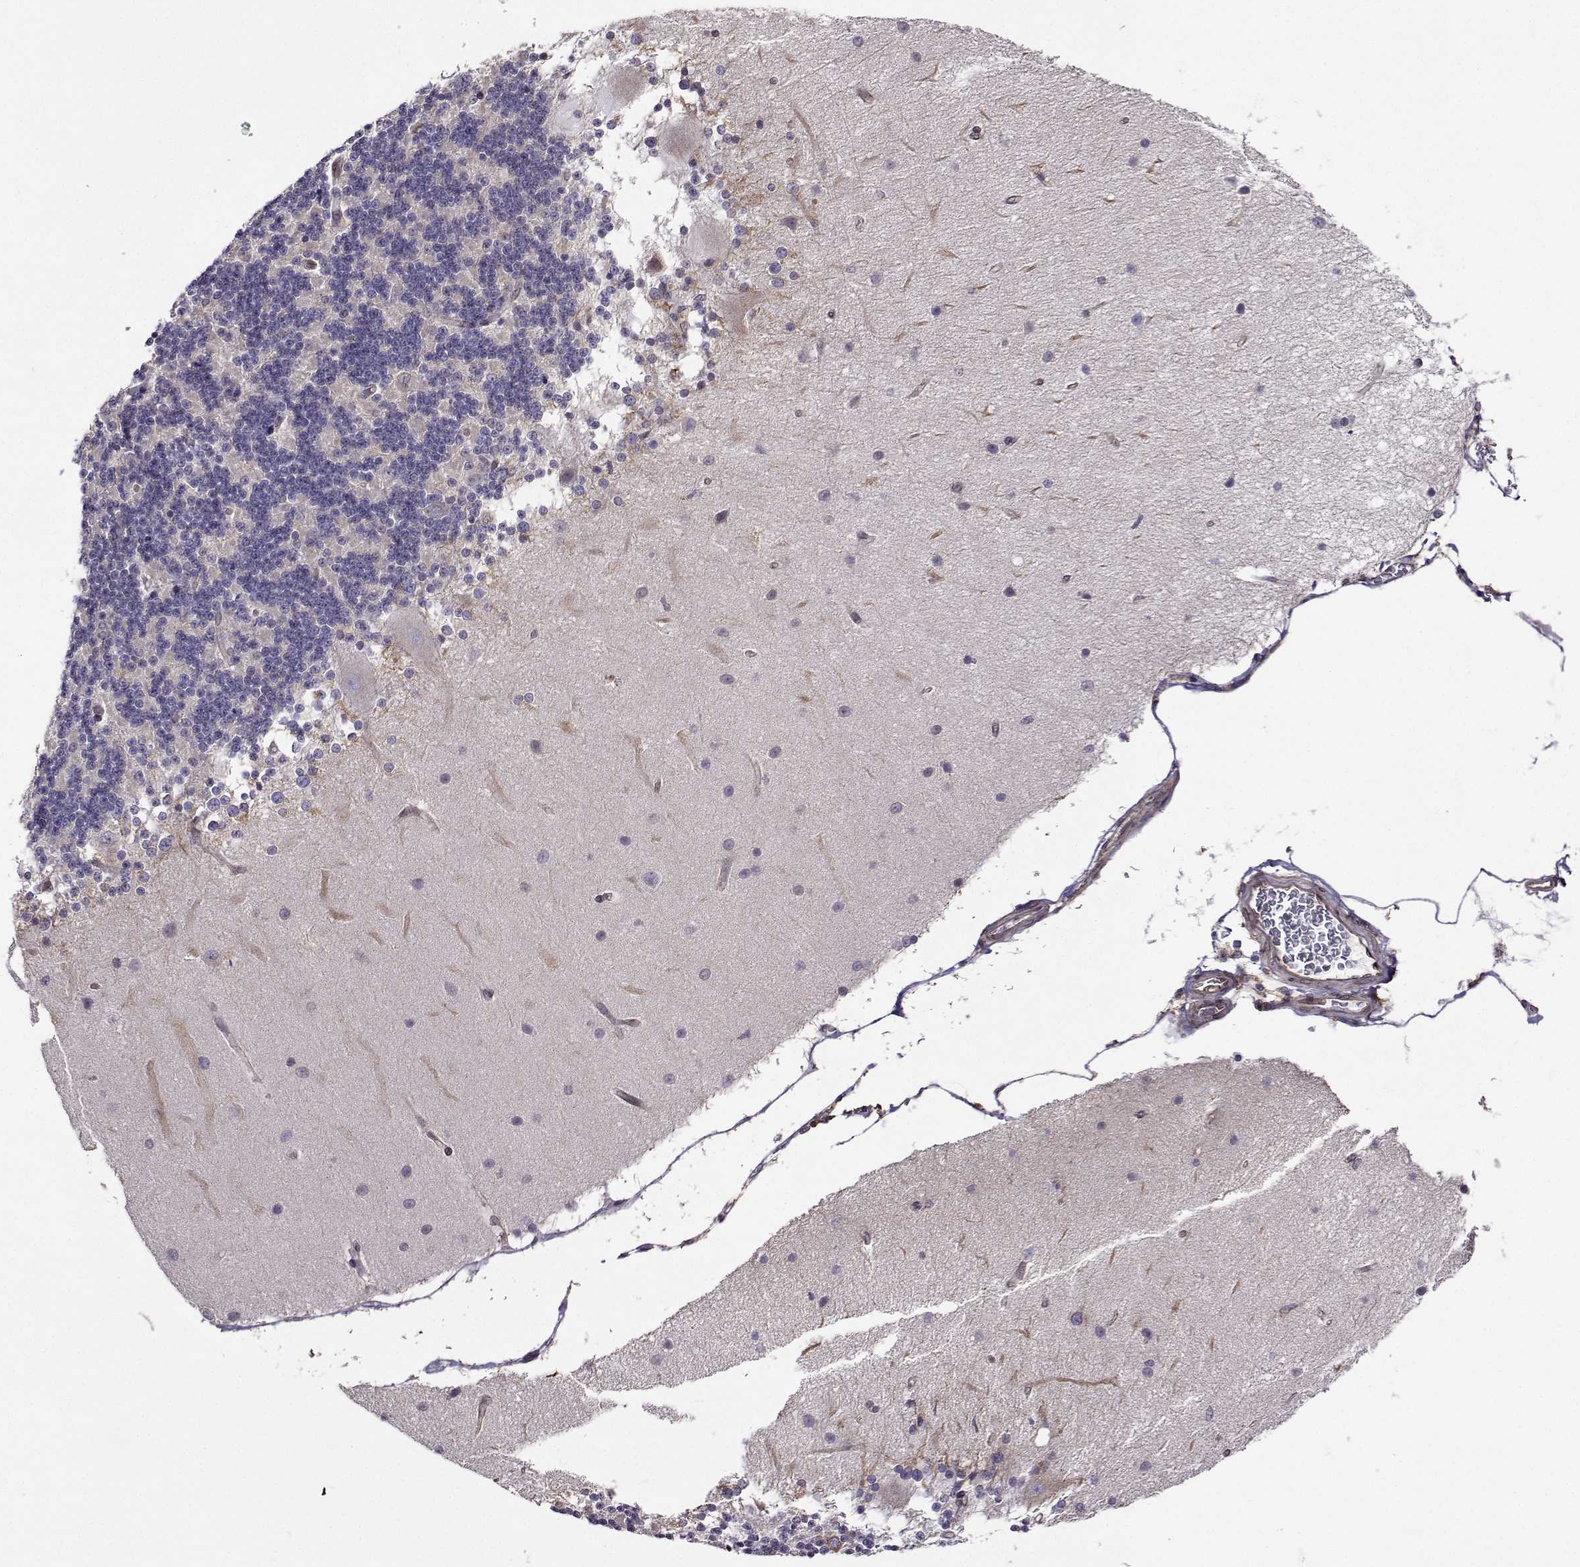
{"staining": {"intensity": "negative", "quantity": "none", "location": "none"}, "tissue": "cerebellum", "cell_type": "Cells in granular layer", "image_type": "normal", "snomed": [{"axis": "morphology", "description": "Normal tissue, NOS"}, {"axis": "topography", "description": "Cerebellum"}], "caption": "IHC photomicrograph of benign human cerebellum stained for a protein (brown), which demonstrates no staining in cells in granular layer.", "gene": "PGRMC2", "patient": {"sex": "female", "age": 54}}